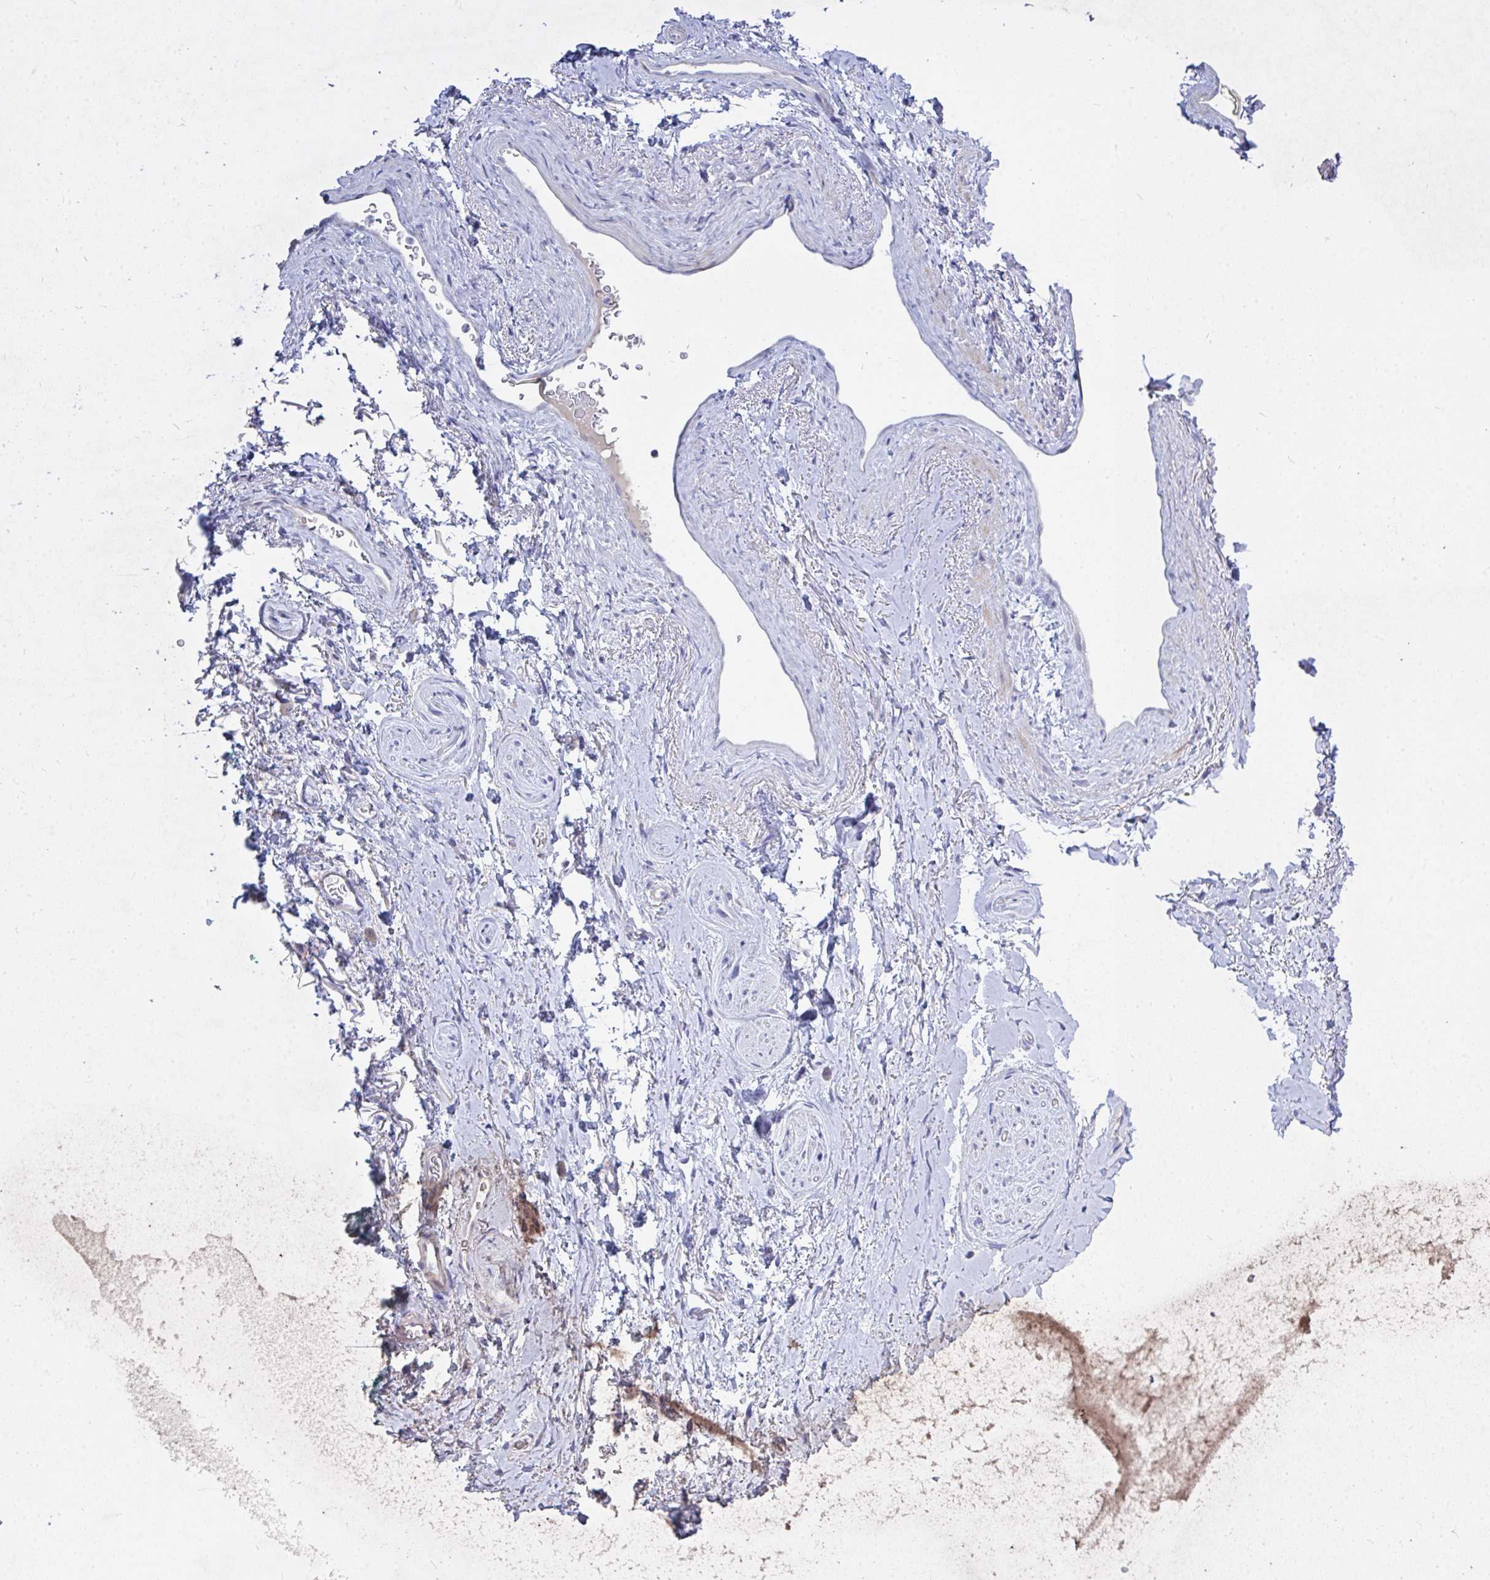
{"staining": {"intensity": "negative", "quantity": "none", "location": "none"}, "tissue": "adipose tissue", "cell_type": "Adipocytes", "image_type": "normal", "snomed": [{"axis": "morphology", "description": "Normal tissue, NOS"}, {"axis": "topography", "description": "Vulva"}, {"axis": "topography", "description": "Peripheral nerve tissue"}], "caption": "Immunohistochemistry of benign human adipose tissue exhibits no positivity in adipocytes.", "gene": "ZNF561", "patient": {"sex": "female", "age": 66}}